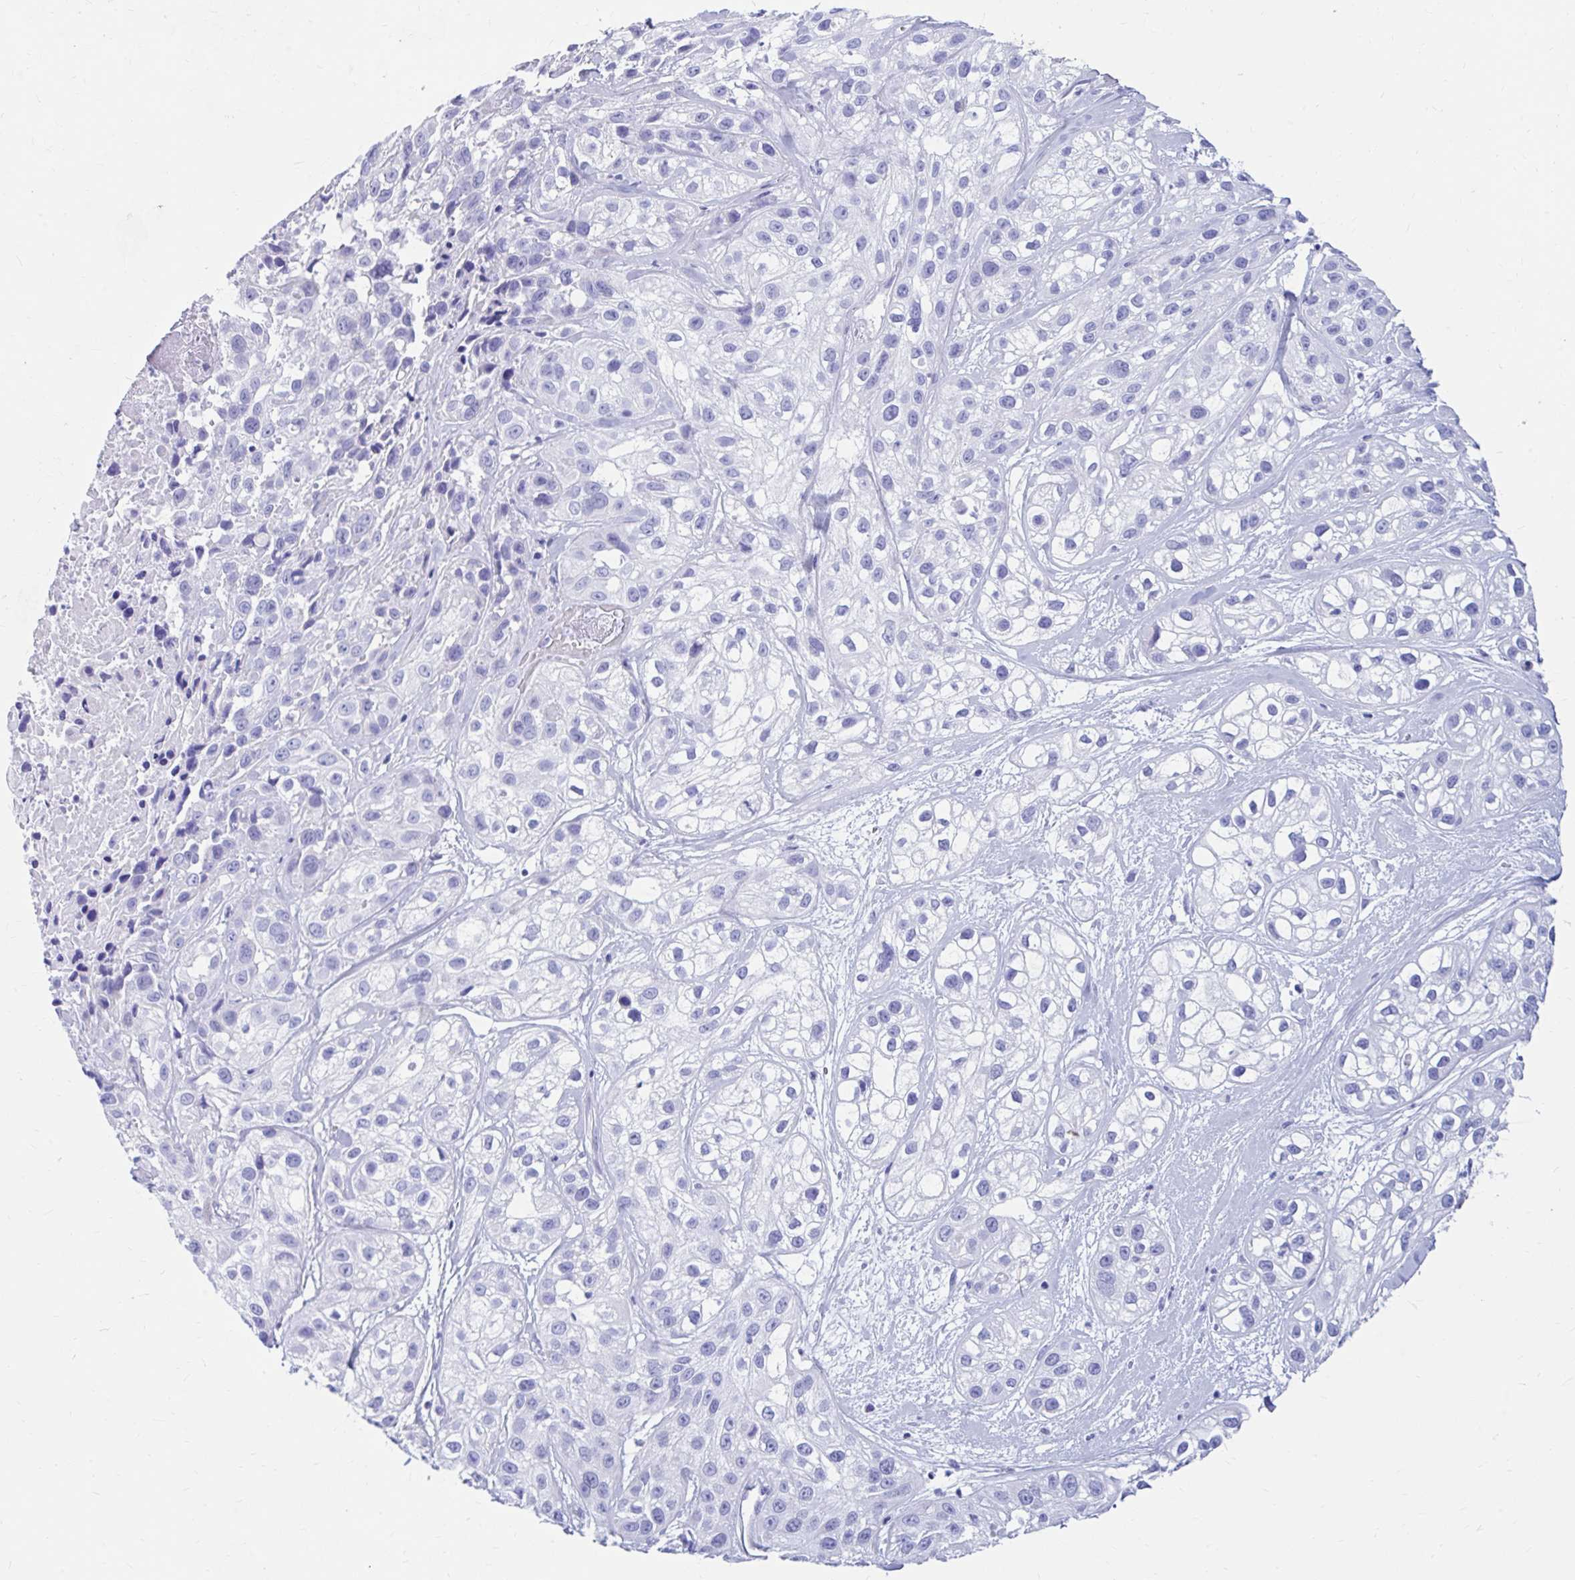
{"staining": {"intensity": "negative", "quantity": "none", "location": "none"}, "tissue": "skin cancer", "cell_type": "Tumor cells", "image_type": "cancer", "snomed": [{"axis": "morphology", "description": "Squamous cell carcinoma, NOS"}, {"axis": "topography", "description": "Skin"}], "caption": "Immunohistochemical staining of skin cancer exhibits no significant positivity in tumor cells.", "gene": "NSG2", "patient": {"sex": "male", "age": 82}}